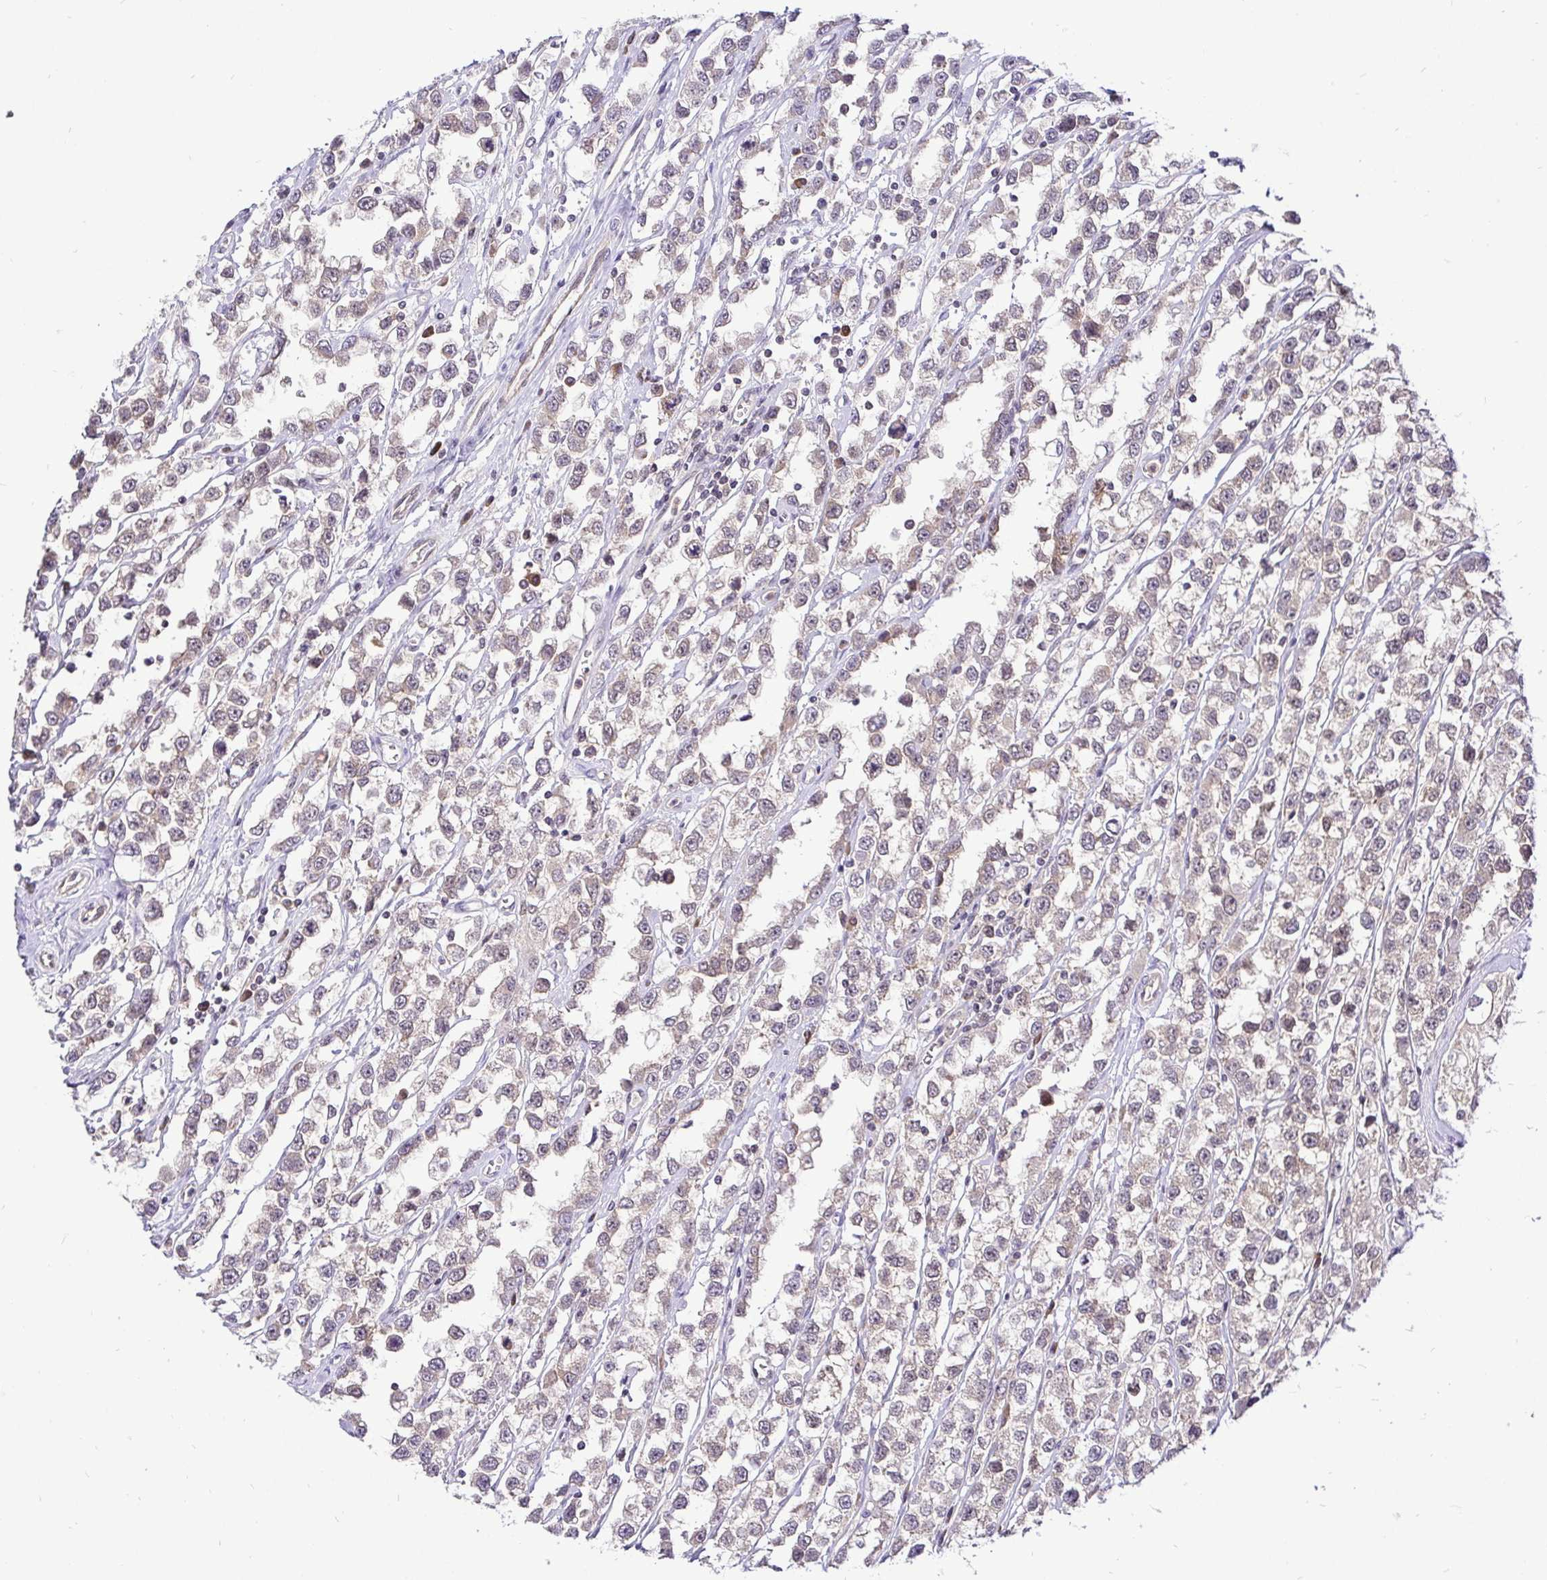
{"staining": {"intensity": "weak", "quantity": "25%-75%", "location": "cytoplasmic/membranous"}, "tissue": "testis cancer", "cell_type": "Tumor cells", "image_type": "cancer", "snomed": [{"axis": "morphology", "description": "Seminoma, NOS"}, {"axis": "topography", "description": "Testis"}], "caption": "Immunohistochemistry (IHC) micrograph of human seminoma (testis) stained for a protein (brown), which exhibits low levels of weak cytoplasmic/membranous expression in approximately 25%-75% of tumor cells.", "gene": "UBE2M", "patient": {"sex": "male", "age": 34}}